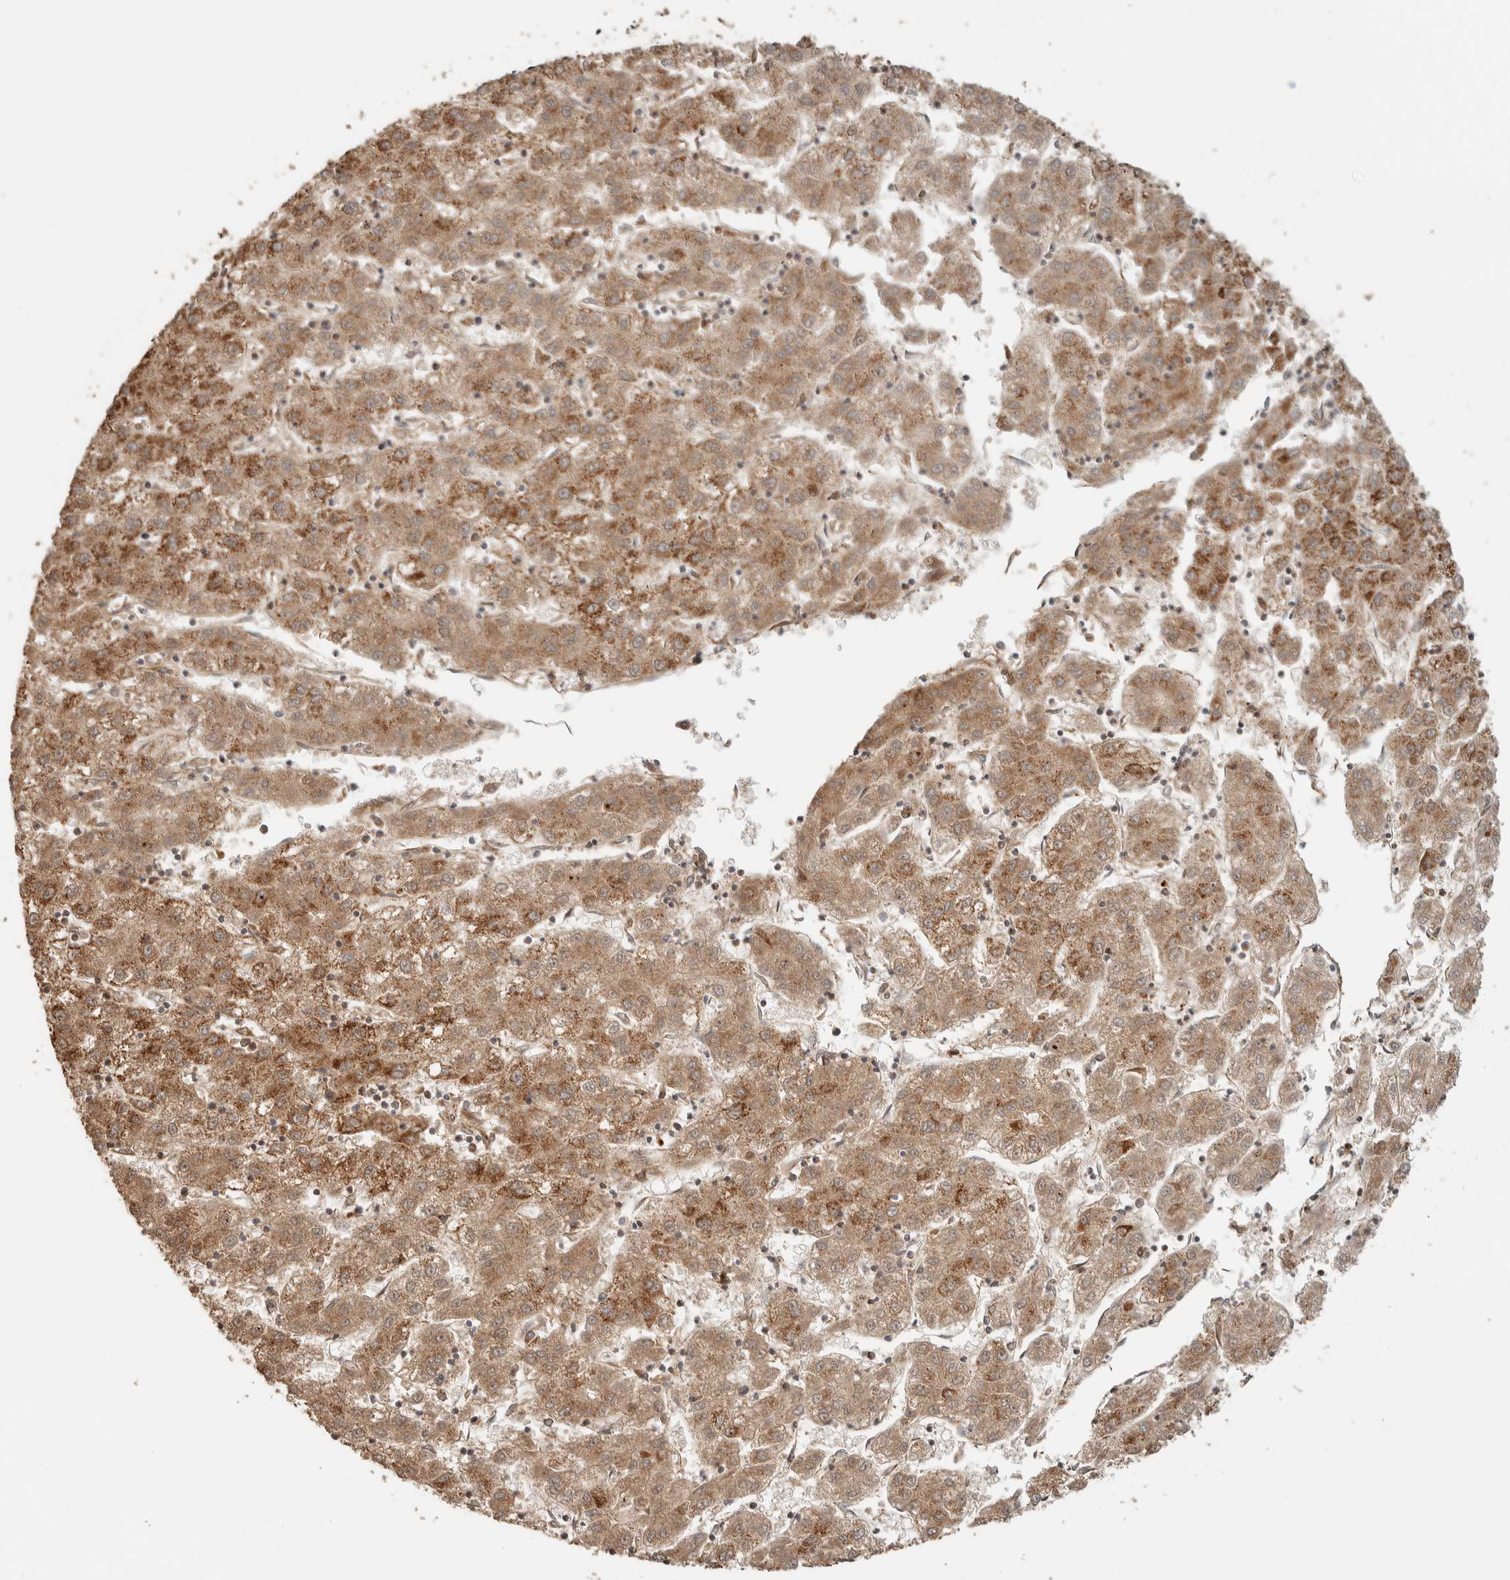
{"staining": {"intensity": "moderate", "quantity": ">75%", "location": "cytoplasmic/membranous"}, "tissue": "liver cancer", "cell_type": "Tumor cells", "image_type": "cancer", "snomed": [{"axis": "morphology", "description": "Carcinoma, Hepatocellular, NOS"}, {"axis": "topography", "description": "Liver"}], "caption": "Immunohistochemistry (IHC) photomicrograph of neoplastic tissue: liver cancer stained using IHC reveals medium levels of moderate protein expression localized specifically in the cytoplasmic/membranous of tumor cells, appearing as a cytoplasmic/membranous brown color.", "gene": "KIF9", "patient": {"sex": "male", "age": 72}}